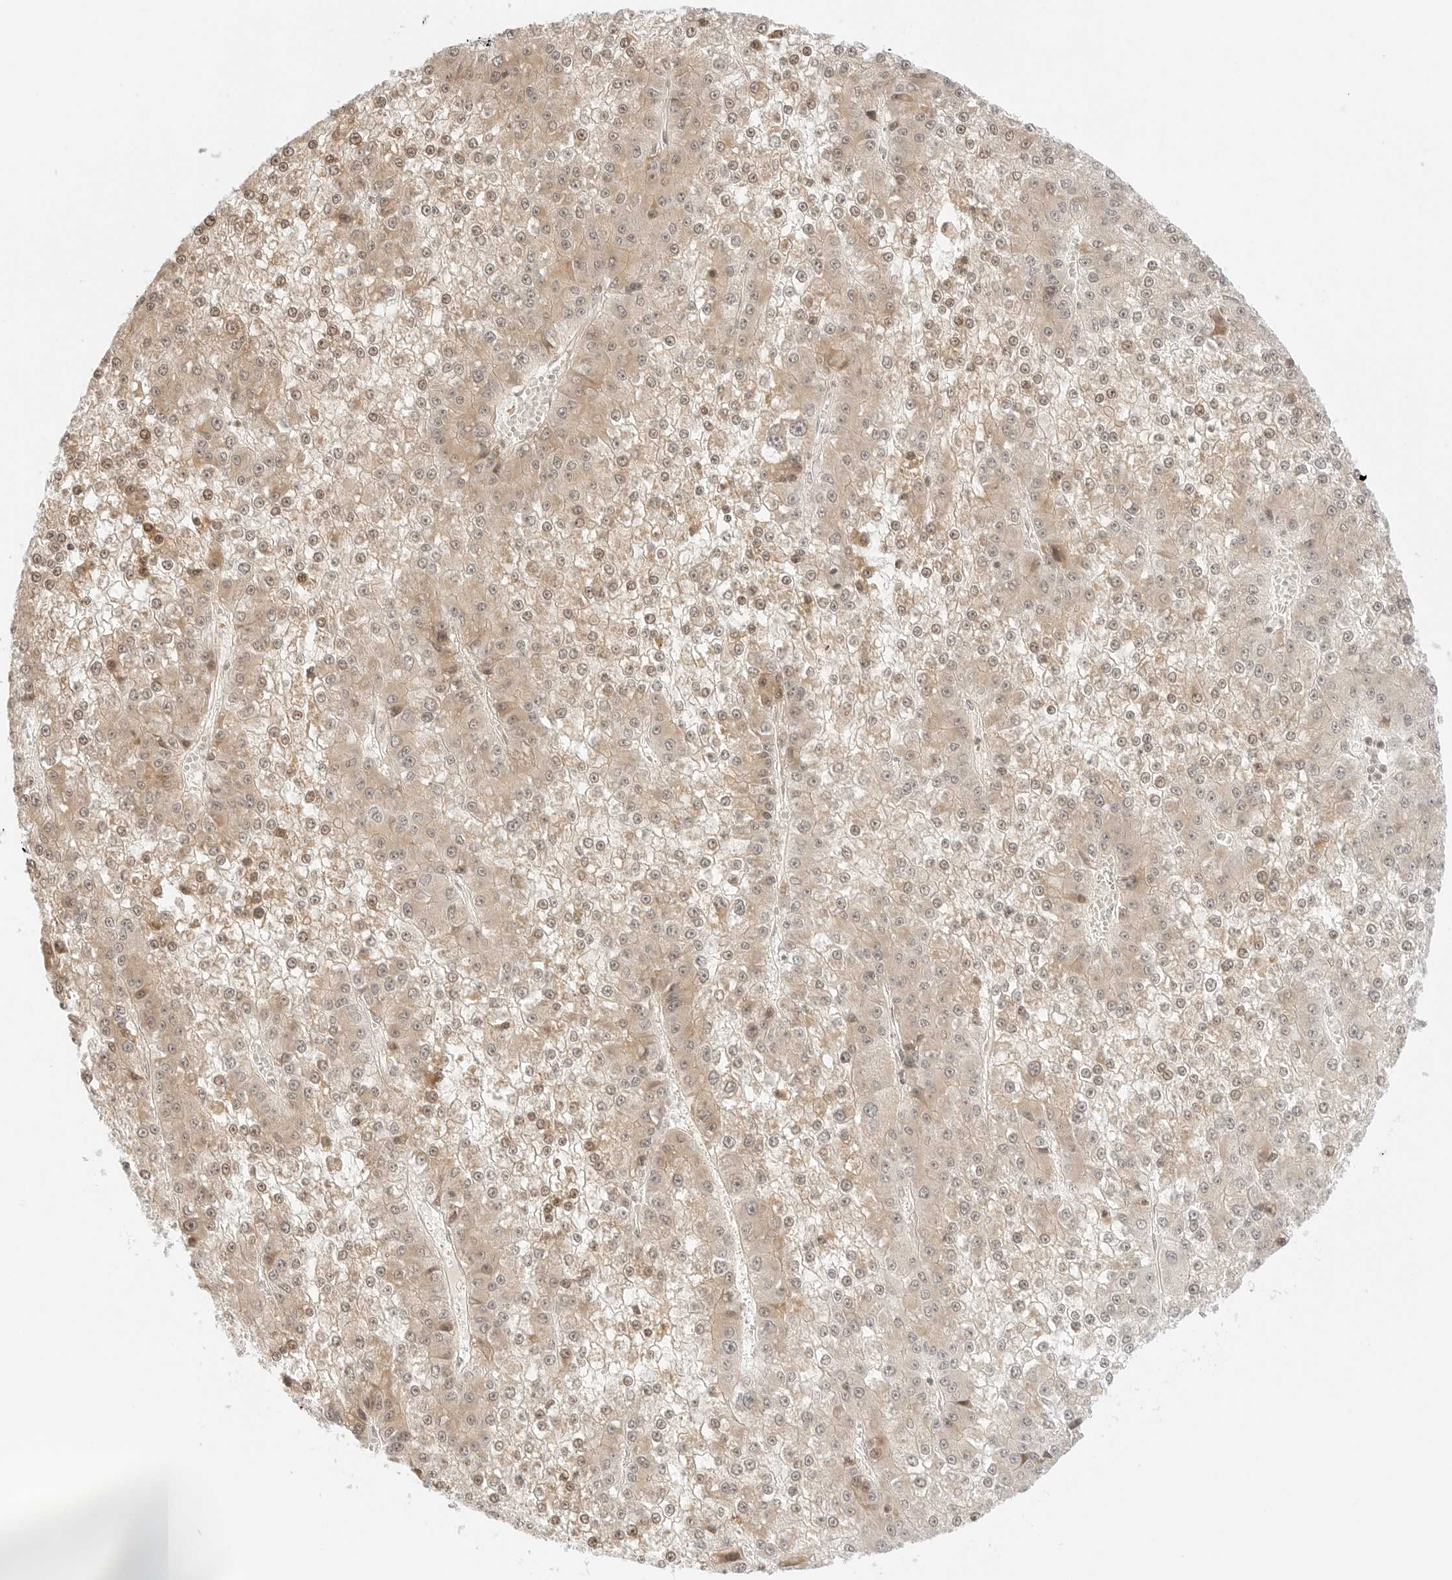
{"staining": {"intensity": "weak", "quantity": ">75%", "location": "cytoplasmic/membranous,nuclear"}, "tissue": "liver cancer", "cell_type": "Tumor cells", "image_type": "cancer", "snomed": [{"axis": "morphology", "description": "Carcinoma, Hepatocellular, NOS"}, {"axis": "topography", "description": "Liver"}], "caption": "A histopathology image showing weak cytoplasmic/membranous and nuclear expression in about >75% of tumor cells in liver hepatocellular carcinoma, as visualized by brown immunohistochemical staining.", "gene": "RPS6KL1", "patient": {"sex": "female", "age": 73}}